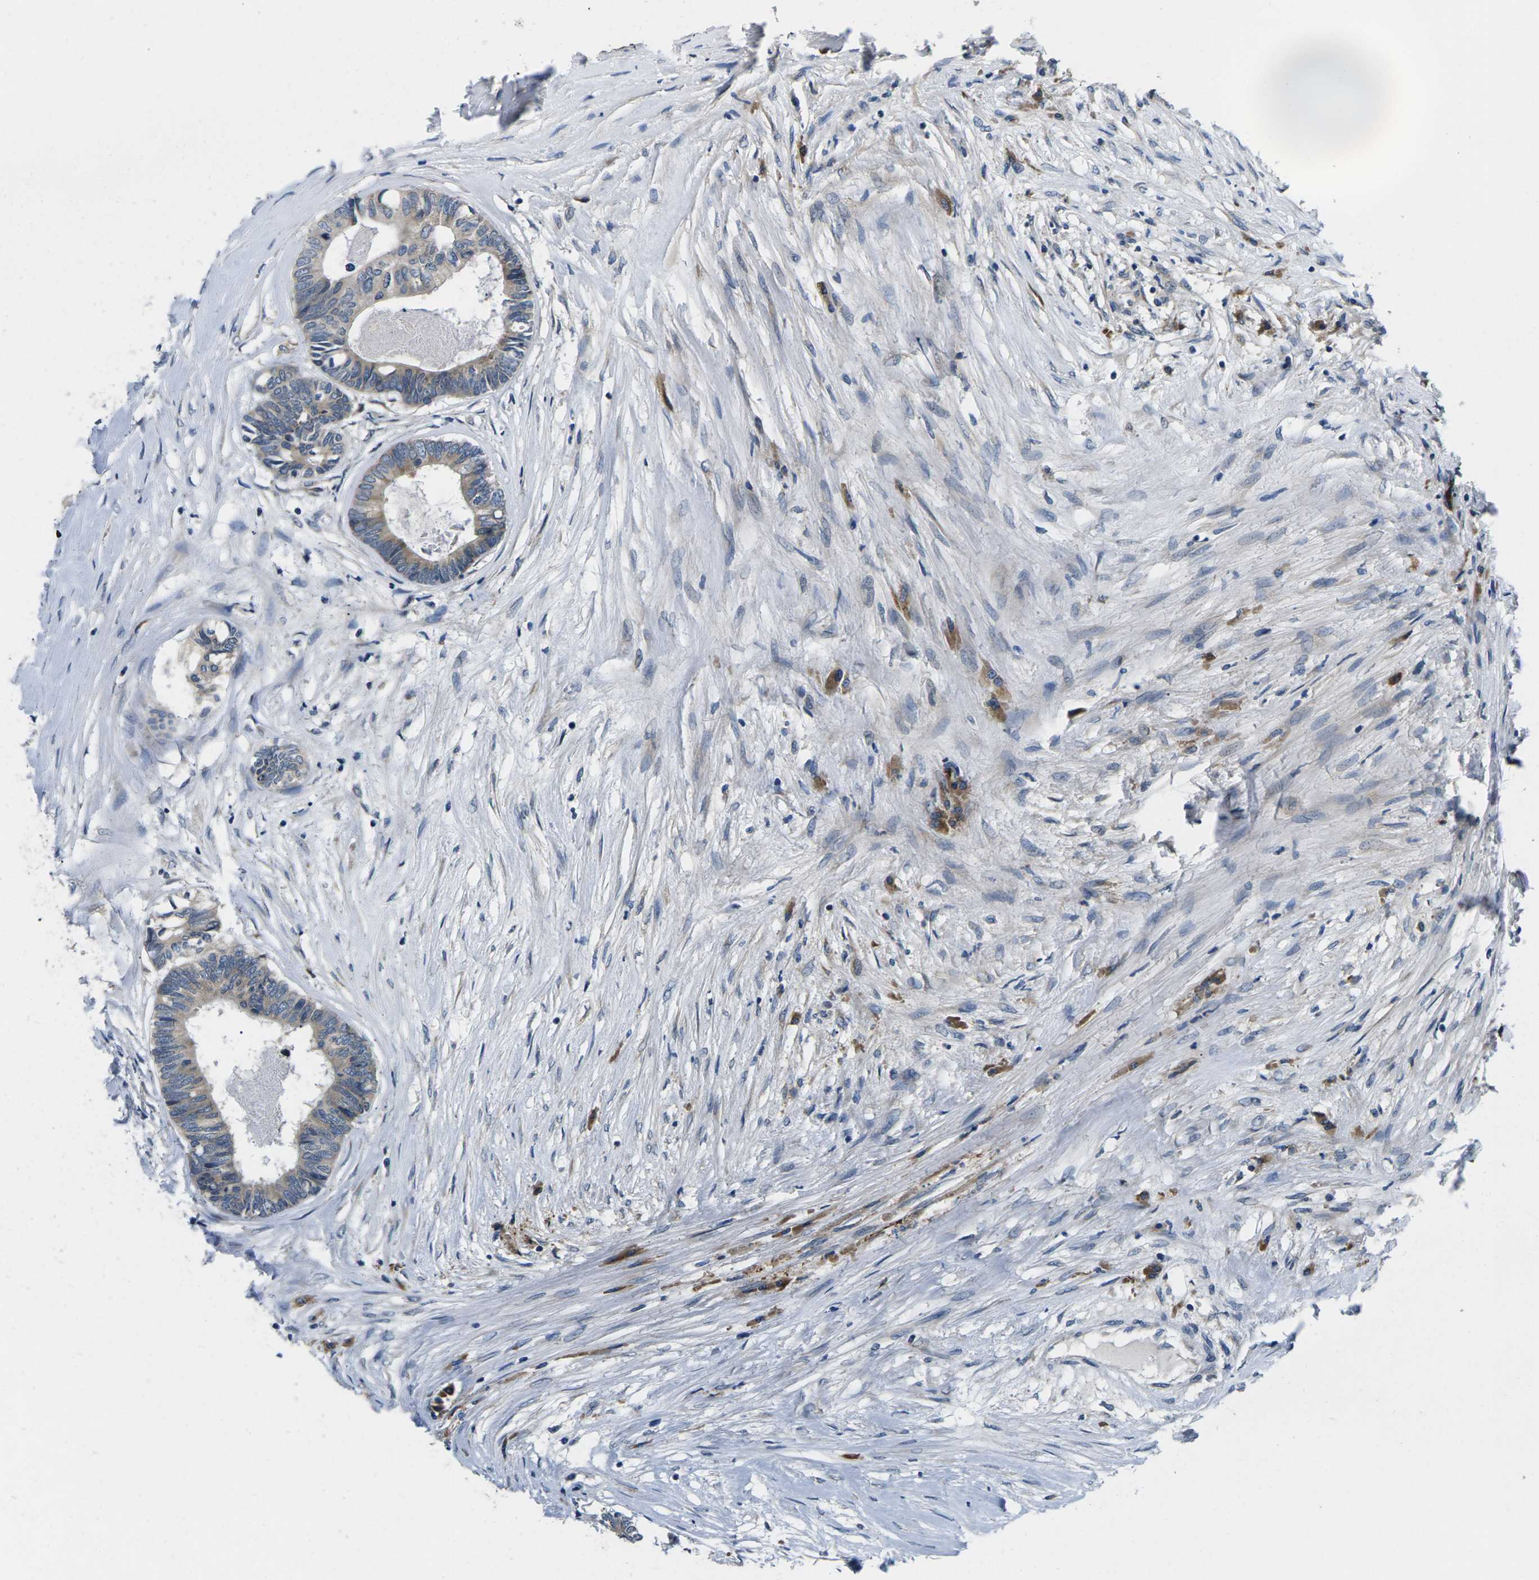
{"staining": {"intensity": "moderate", "quantity": ">75%", "location": "cytoplasmic/membranous"}, "tissue": "colorectal cancer", "cell_type": "Tumor cells", "image_type": "cancer", "snomed": [{"axis": "morphology", "description": "Adenocarcinoma, NOS"}, {"axis": "topography", "description": "Rectum"}], "caption": "IHC image of neoplastic tissue: human adenocarcinoma (colorectal) stained using immunohistochemistry (IHC) demonstrates medium levels of moderate protein expression localized specifically in the cytoplasmic/membranous of tumor cells, appearing as a cytoplasmic/membranous brown color.", "gene": "ERGIC3", "patient": {"sex": "male", "age": 63}}